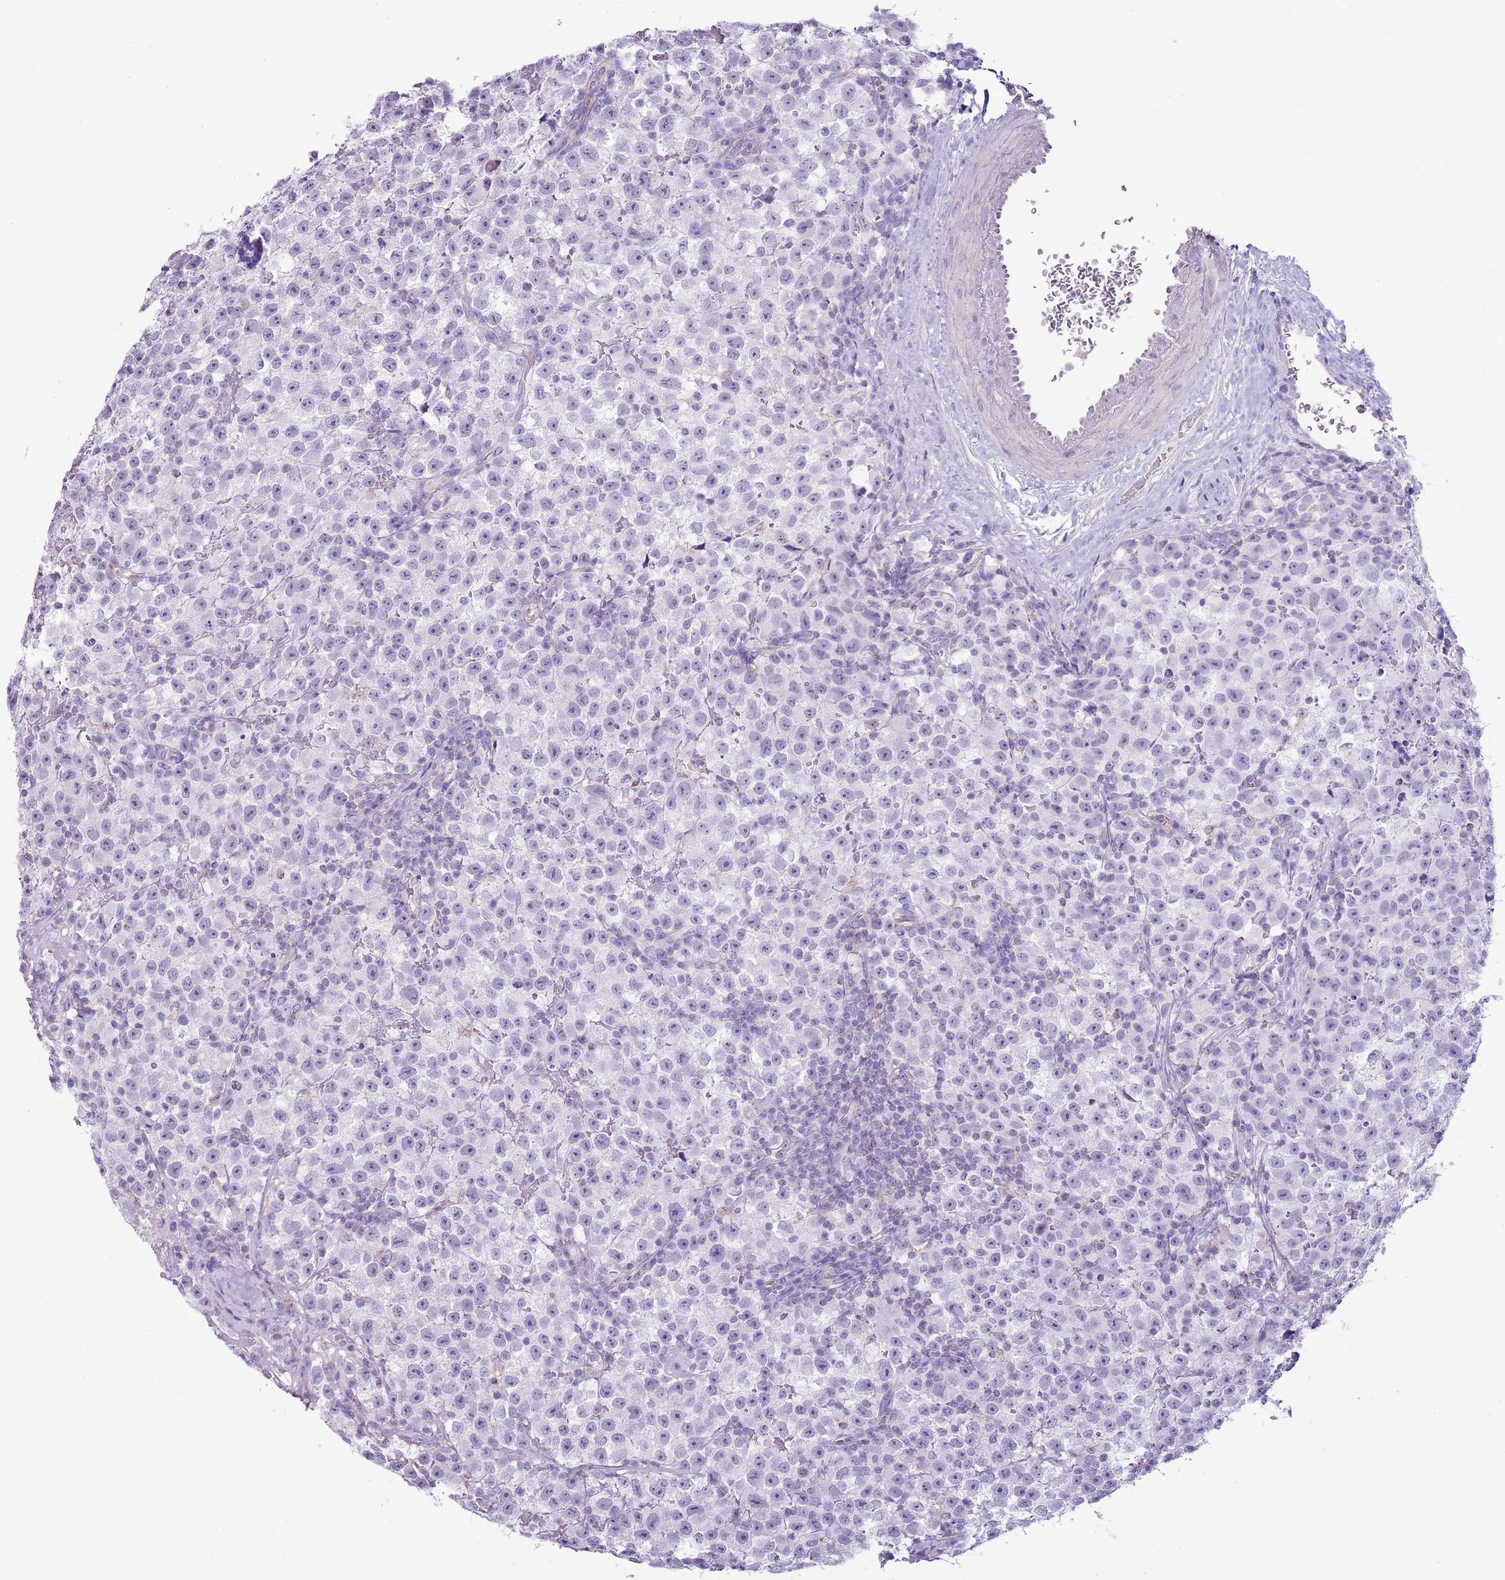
{"staining": {"intensity": "negative", "quantity": "none", "location": "none"}, "tissue": "testis cancer", "cell_type": "Tumor cells", "image_type": "cancer", "snomed": [{"axis": "morphology", "description": "Seminoma, NOS"}, {"axis": "topography", "description": "Testis"}], "caption": "This is an immunohistochemistry micrograph of testis seminoma. There is no positivity in tumor cells.", "gene": "SLC23A1", "patient": {"sex": "male", "age": 22}}